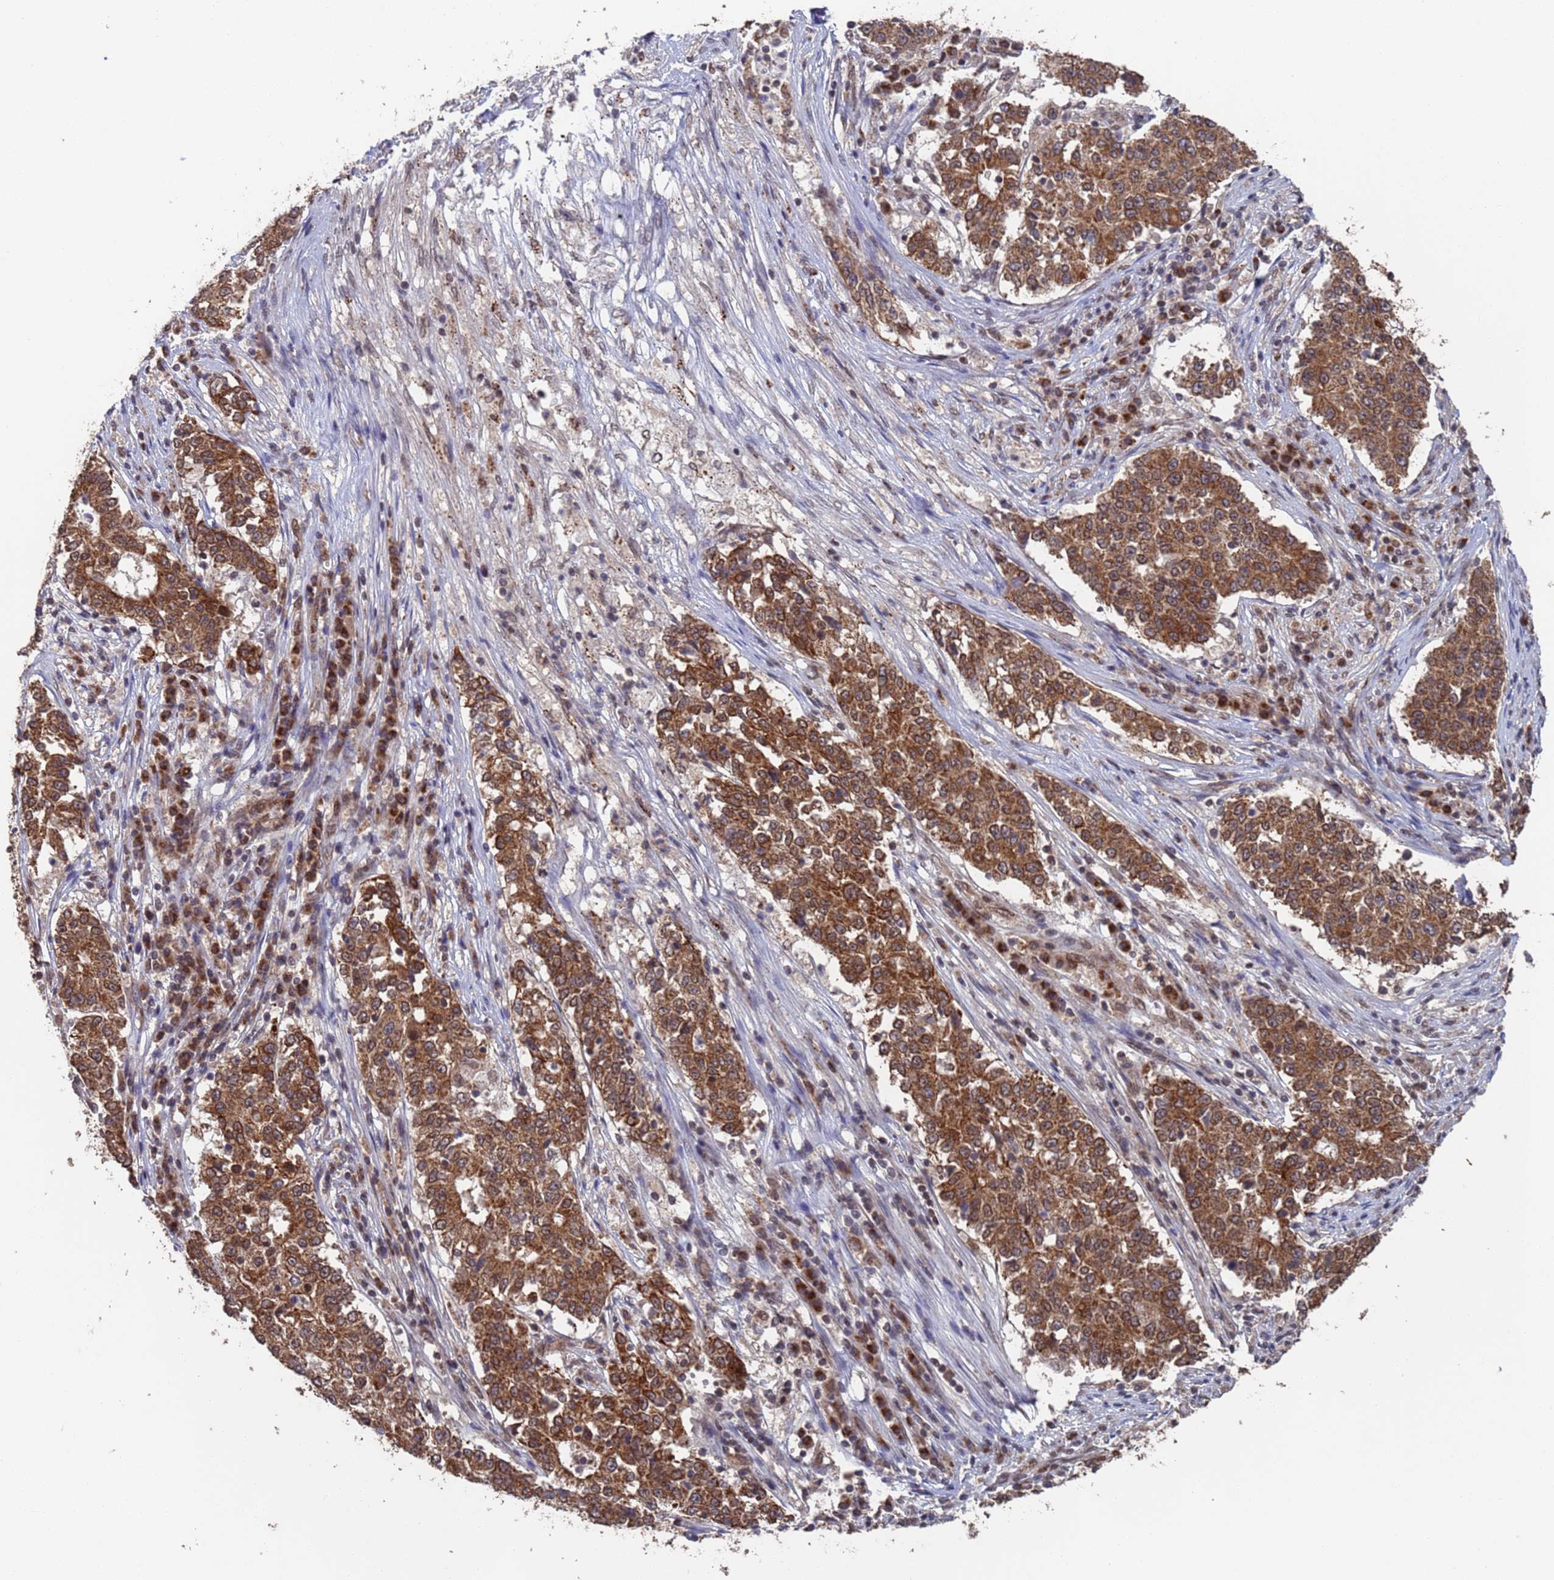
{"staining": {"intensity": "moderate", "quantity": ">75%", "location": "cytoplasmic/membranous"}, "tissue": "stomach cancer", "cell_type": "Tumor cells", "image_type": "cancer", "snomed": [{"axis": "morphology", "description": "Adenocarcinoma, NOS"}, {"axis": "topography", "description": "Stomach"}], "caption": "A micrograph showing moderate cytoplasmic/membranous staining in about >75% of tumor cells in stomach adenocarcinoma, as visualized by brown immunohistochemical staining.", "gene": "FUBP3", "patient": {"sex": "male", "age": 59}}